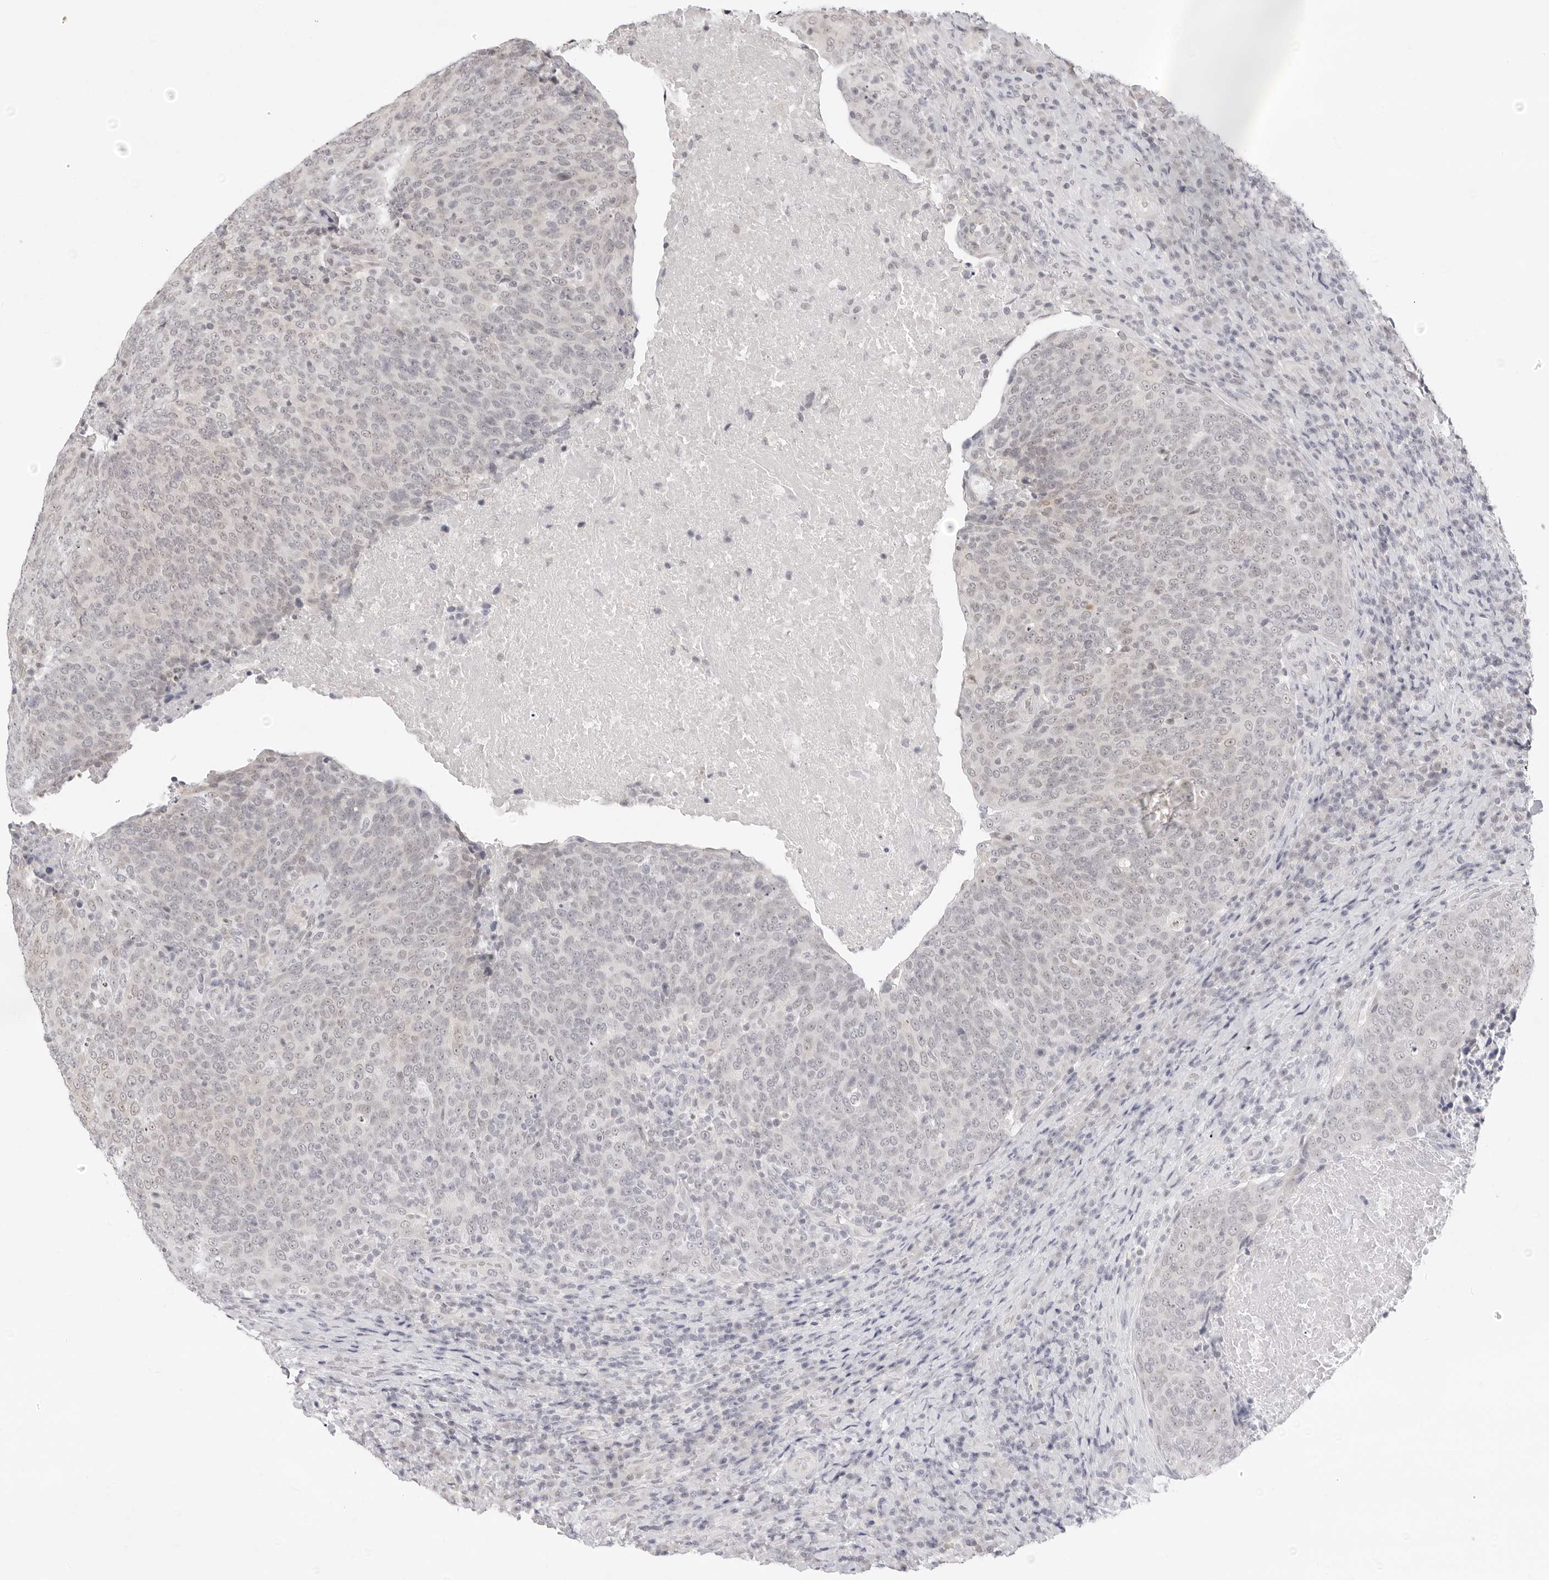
{"staining": {"intensity": "negative", "quantity": "none", "location": "none"}, "tissue": "head and neck cancer", "cell_type": "Tumor cells", "image_type": "cancer", "snomed": [{"axis": "morphology", "description": "Squamous cell carcinoma, NOS"}, {"axis": "morphology", "description": "Squamous cell carcinoma, metastatic, NOS"}, {"axis": "topography", "description": "Lymph node"}, {"axis": "topography", "description": "Head-Neck"}], "caption": "Immunohistochemistry (IHC) photomicrograph of human head and neck cancer stained for a protein (brown), which shows no positivity in tumor cells.", "gene": "FDPS", "patient": {"sex": "male", "age": 62}}